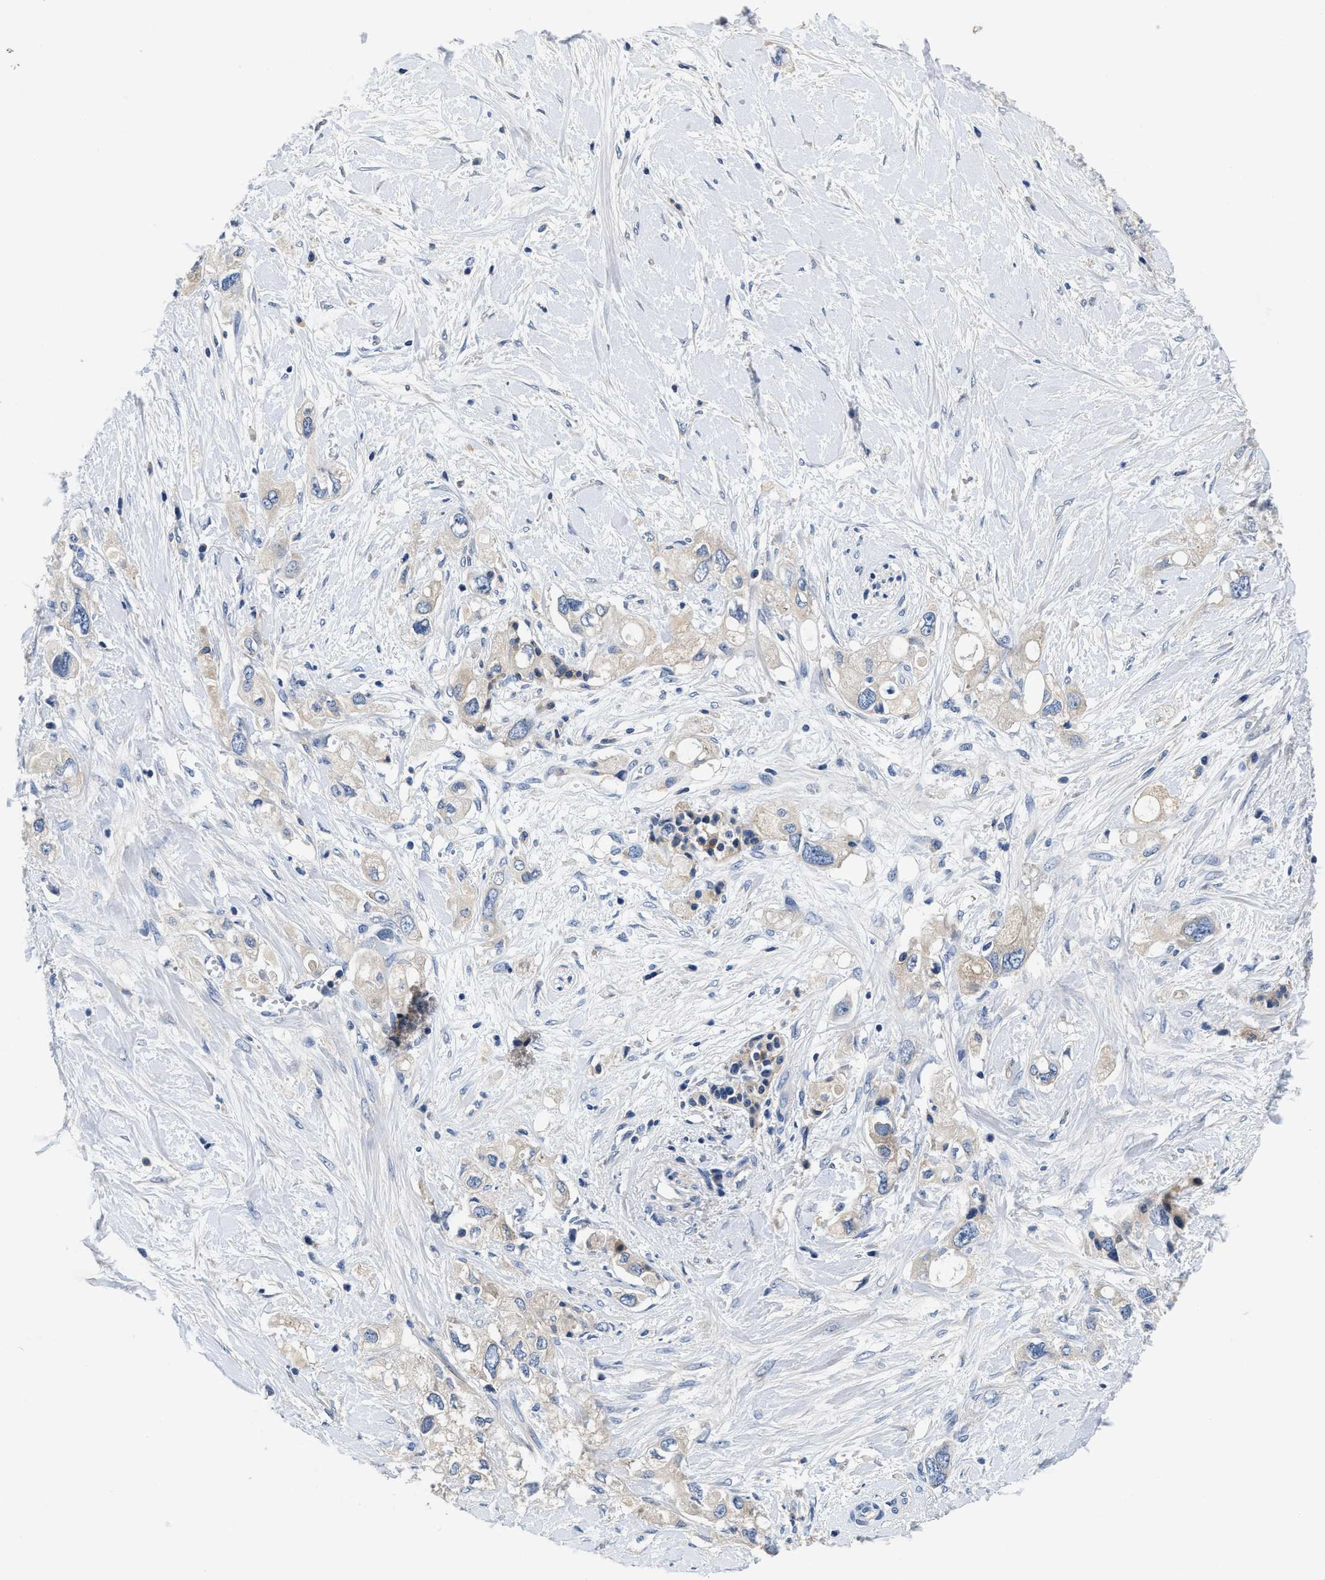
{"staining": {"intensity": "weak", "quantity": "<25%", "location": "cytoplasmic/membranous"}, "tissue": "pancreatic cancer", "cell_type": "Tumor cells", "image_type": "cancer", "snomed": [{"axis": "morphology", "description": "Adenocarcinoma, NOS"}, {"axis": "topography", "description": "Pancreas"}], "caption": "Pancreatic cancer (adenocarcinoma) was stained to show a protein in brown. There is no significant staining in tumor cells.", "gene": "ANKIB1", "patient": {"sex": "female", "age": 56}}